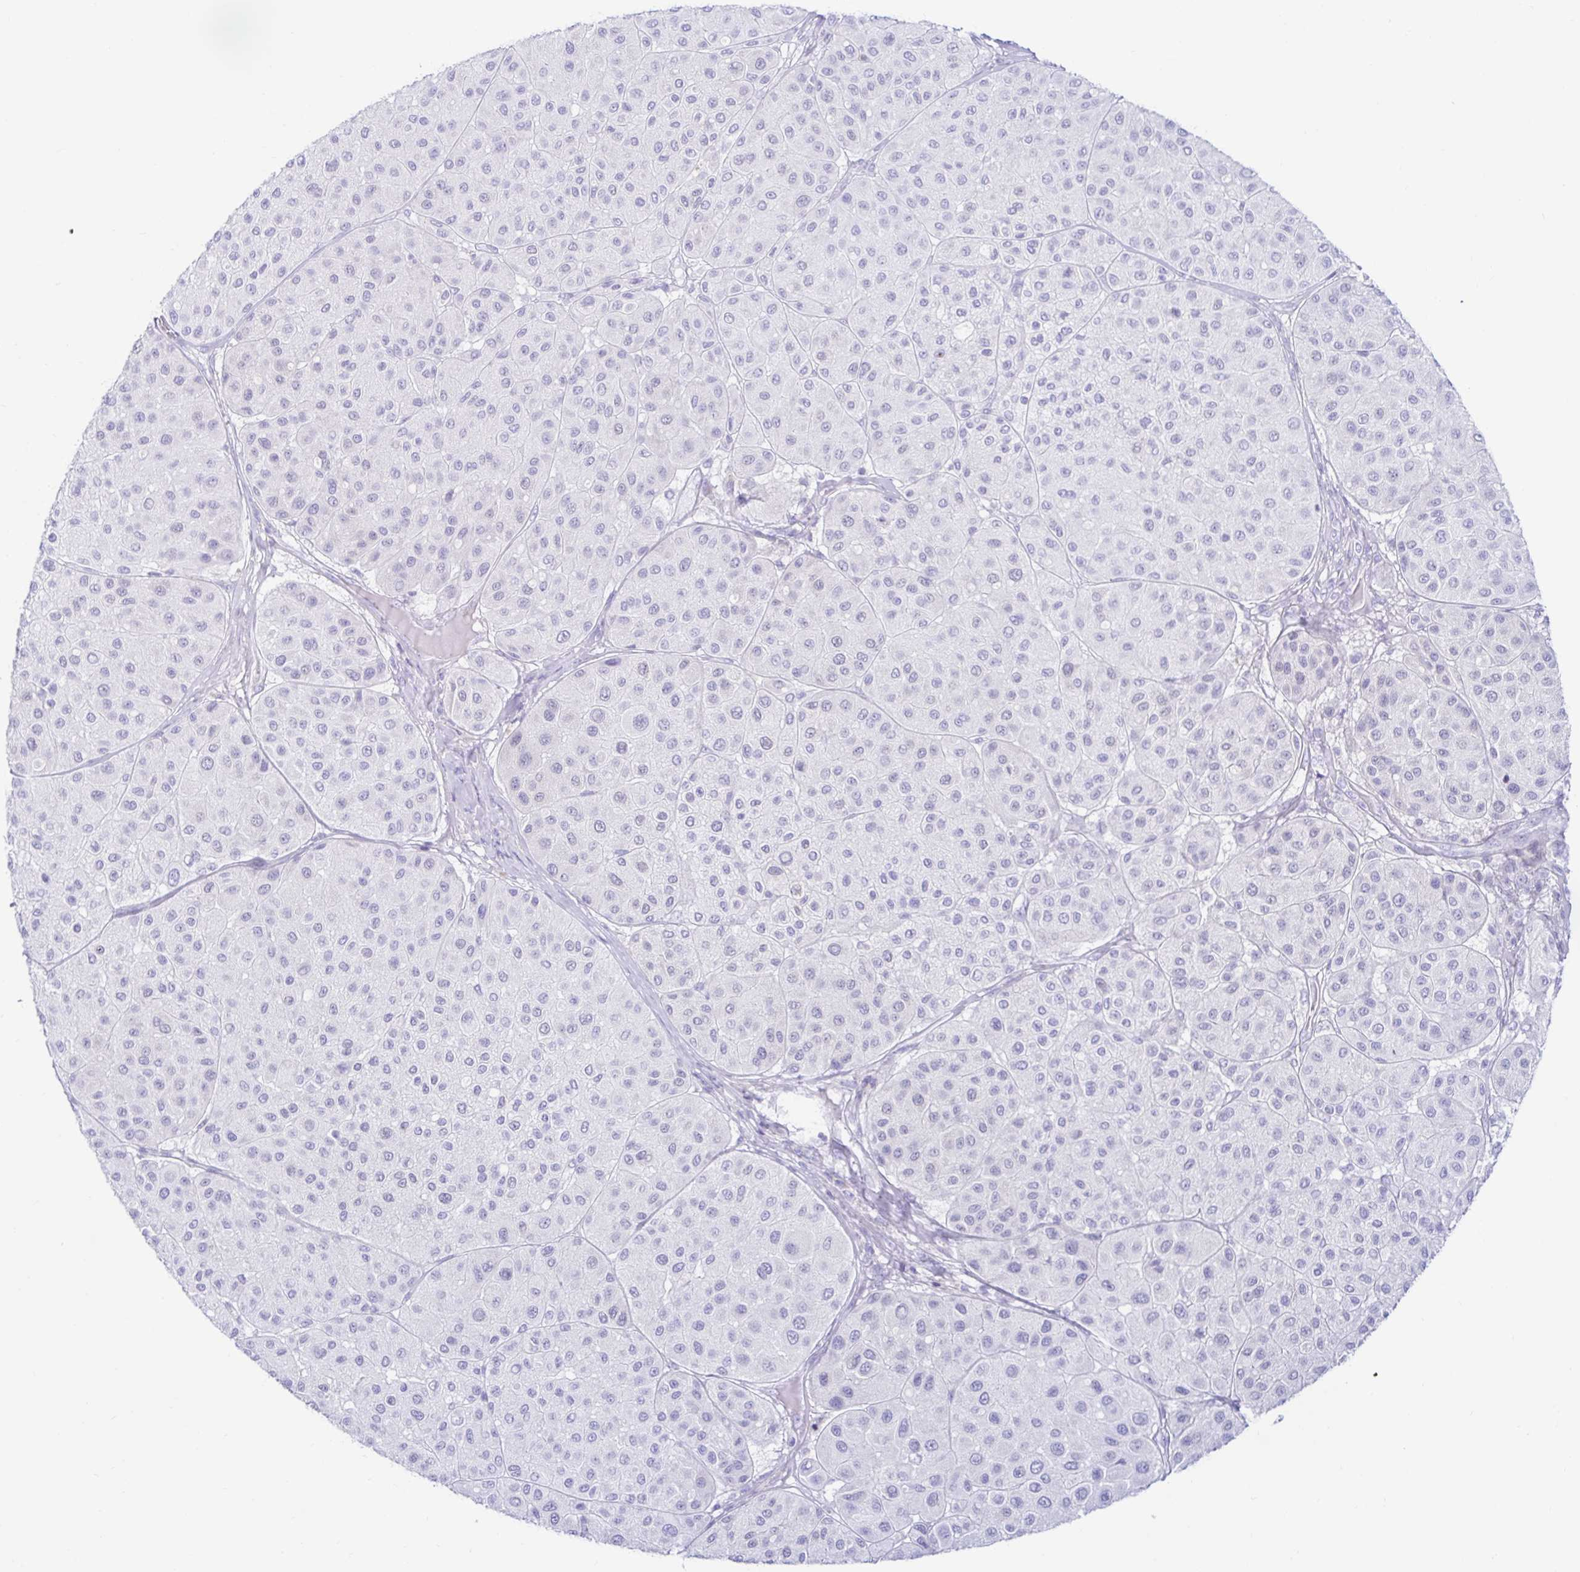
{"staining": {"intensity": "negative", "quantity": "none", "location": "none"}, "tissue": "melanoma", "cell_type": "Tumor cells", "image_type": "cancer", "snomed": [{"axis": "morphology", "description": "Malignant melanoma, Metastatic site"}, {"axis": "topography", "description": "Smooth muscle"}], "caption": "The photomicrograph reveals no staining of tumor cells in melanoma.", "gene": "BEST1", "patient": {"sex": "male", "age": 41}}